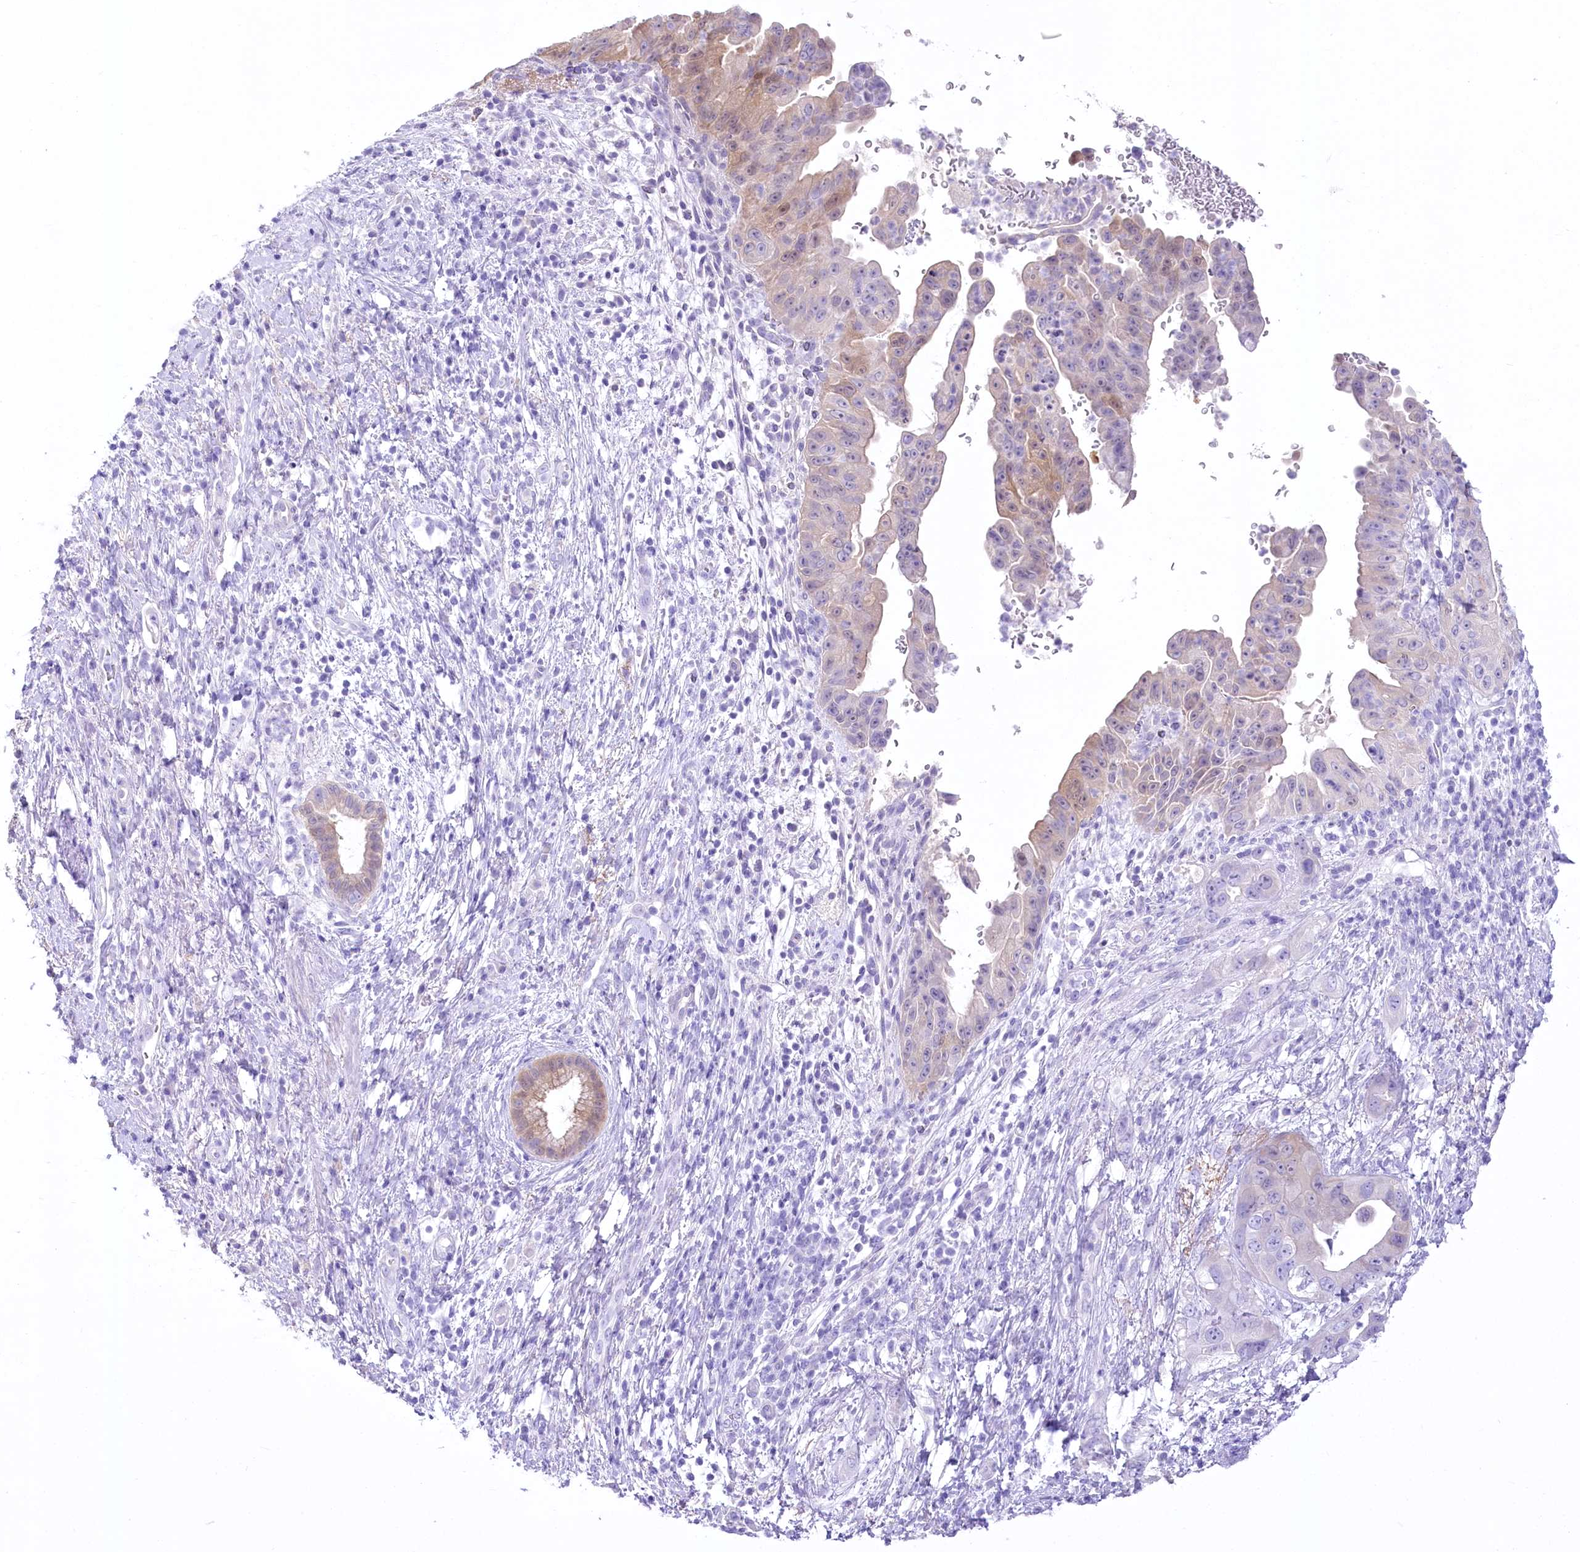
{"staining": {"intensity": "weak", "quantity": "25%-75%", "location": "nuclear"}, "tissue": "pancreatic cancer", "cell_type": "Tumor cells", "image_type": "cancer", "snomed": [{"axis": "morphology", "description": "Adenocarcinoma, NOS"}, {"axis": "topography", "description": "Pancreas"}], "caption": "A high-resolution photomicrograph shows IHC staining of pancreatic cancer, which exhibits weak nuclear expression in about 25%-75% of tumor cells.", "gene": "PBLD", "patient": {"sex": "female", "age": 78}}